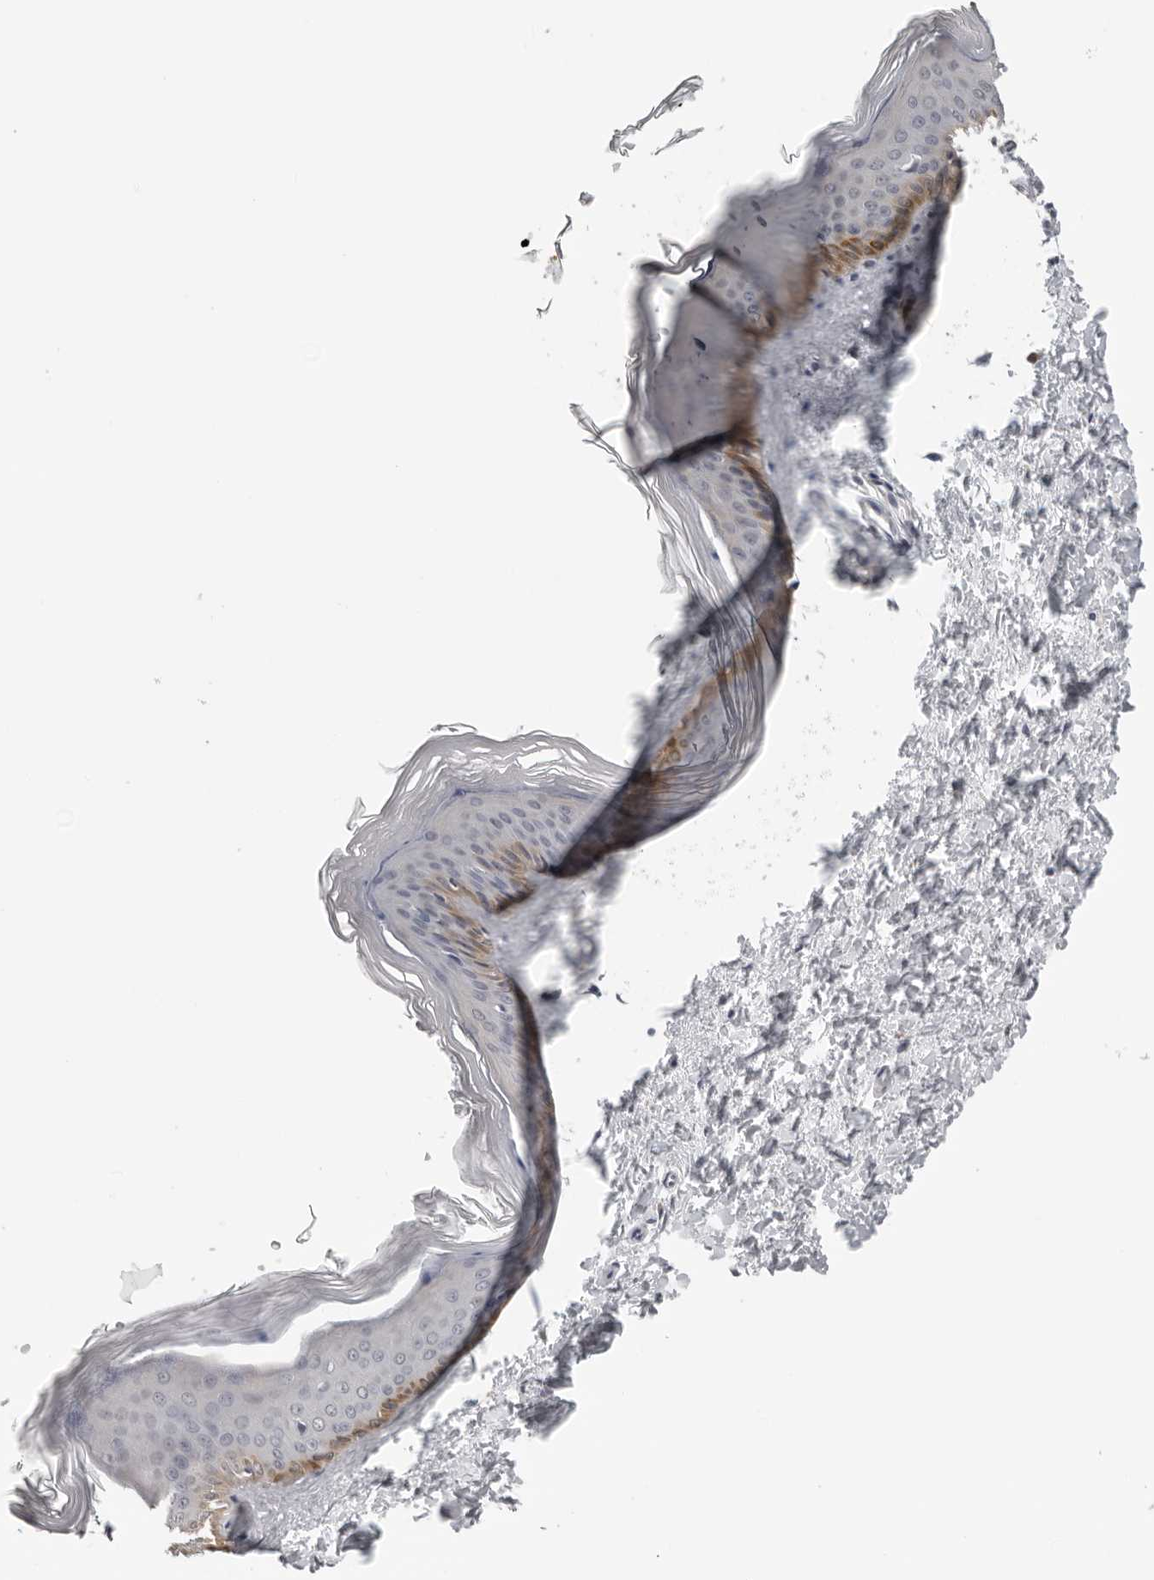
{"staining": {"intensity": "negative", "quantity": "none", "location": "none"}, "tissue": "skin", "cell_type": "Fibroblasts", "image_type": "normal", "snomed": [{"axis": "morphology", "description": "Normal tissue, NOS"}, {"axis": "topography", "description": "Skin"}], "caption": "The immunohistochemistry (IHC) image has no significant staining in fibroblasts of skin. (DAB (3,3'-diaminobenzidine) immunohistochemistry (IHC), high magnification).", "gene": "CPT2", "patient": {"sex": "female", "age": 27}}